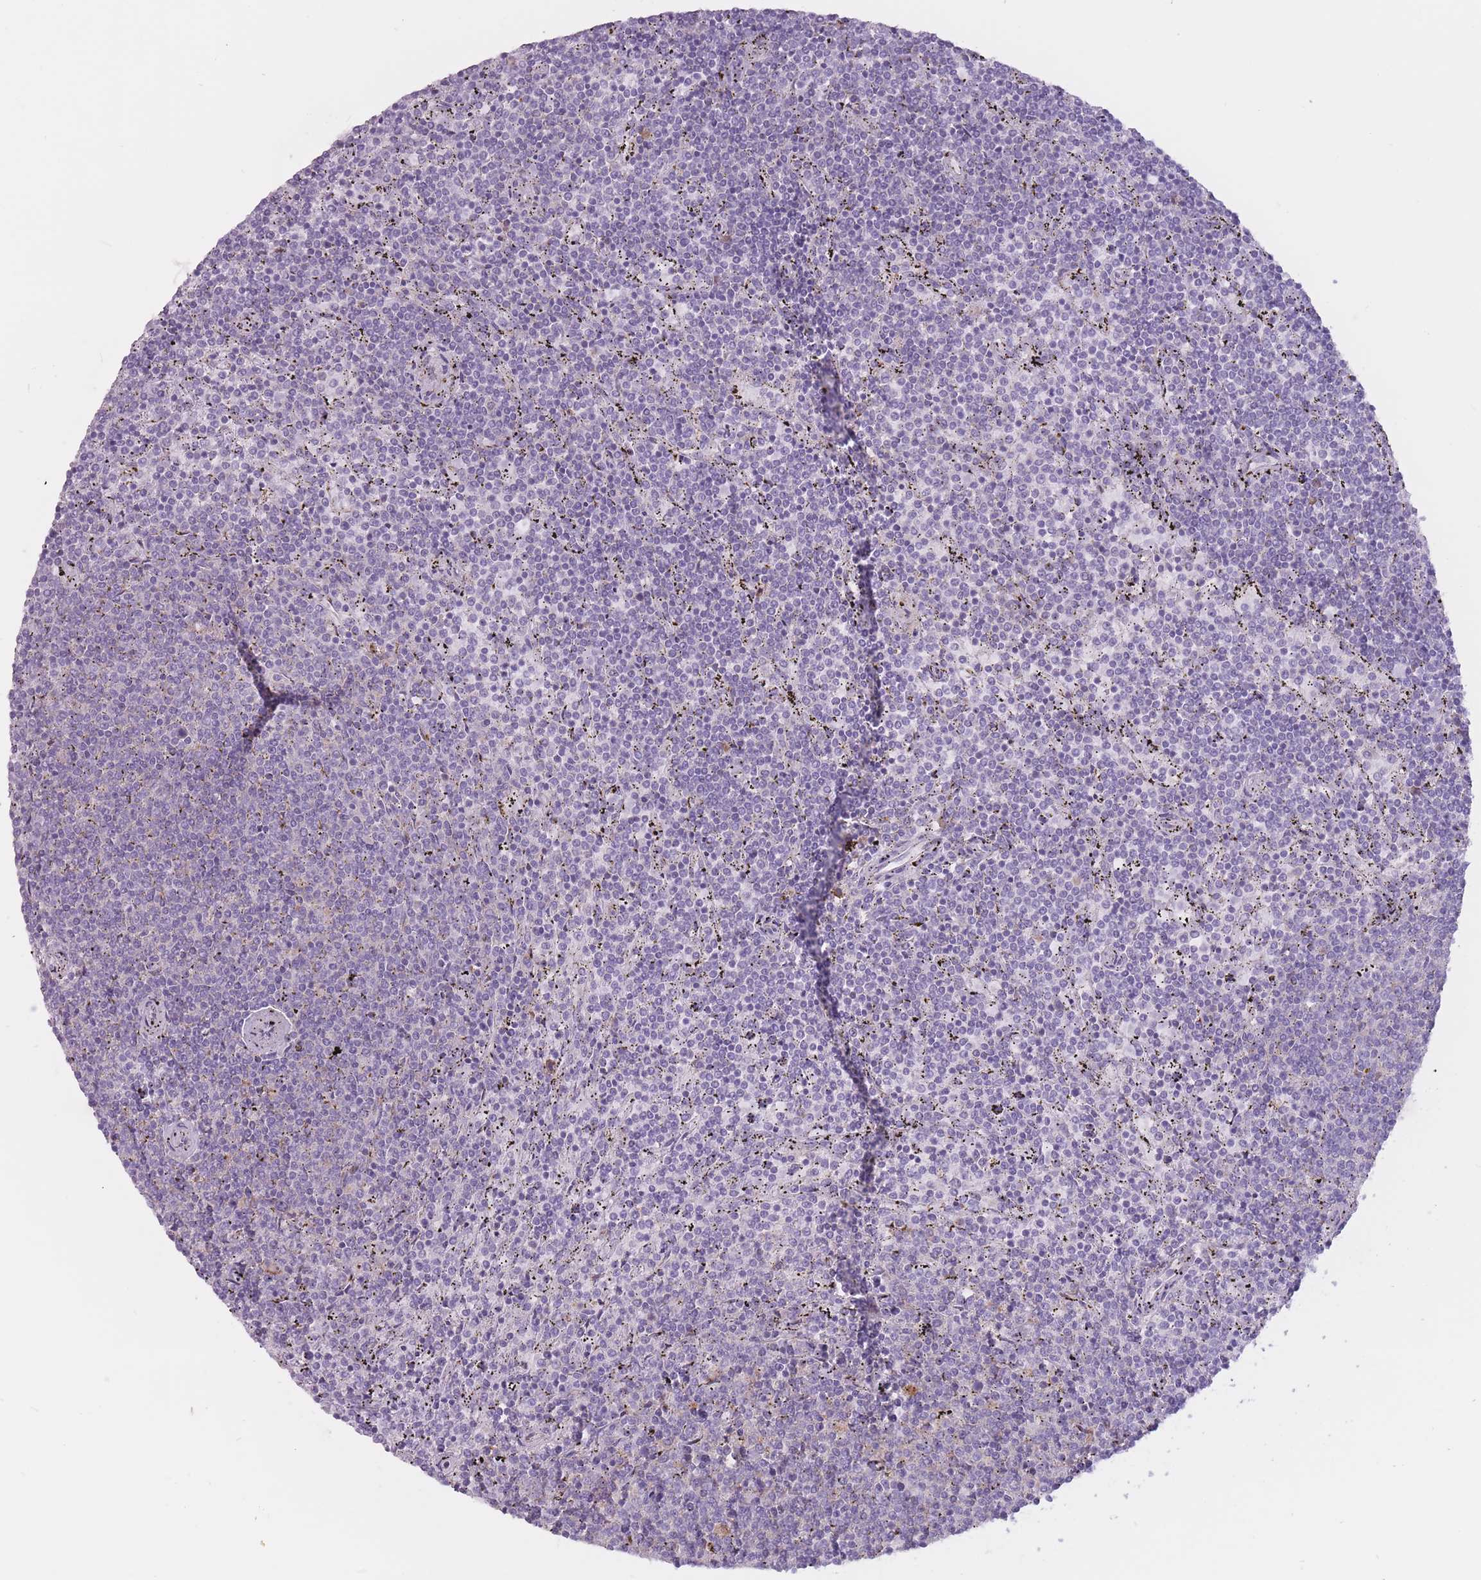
{"staining": {"intensity": "negative", "quantity": "none", "location": "none"}, "tissue": "lymphoma", "cell_type": "Tumor cells", "image_type": "cancer", "snomed": [{"axis": "morphology", "description": "Malignant lymphoma, non-Hodgkin's type, Low grade"}, {"axis": "topography", "description": "Spleen"}], "caption": "A photomicrograph of human low-grade malignant lymphoma, non-Hodgkin's type is negative for staining in tumor cells.", "gene": "RPL18", "patient": {"sex": "female", "age": 50}}